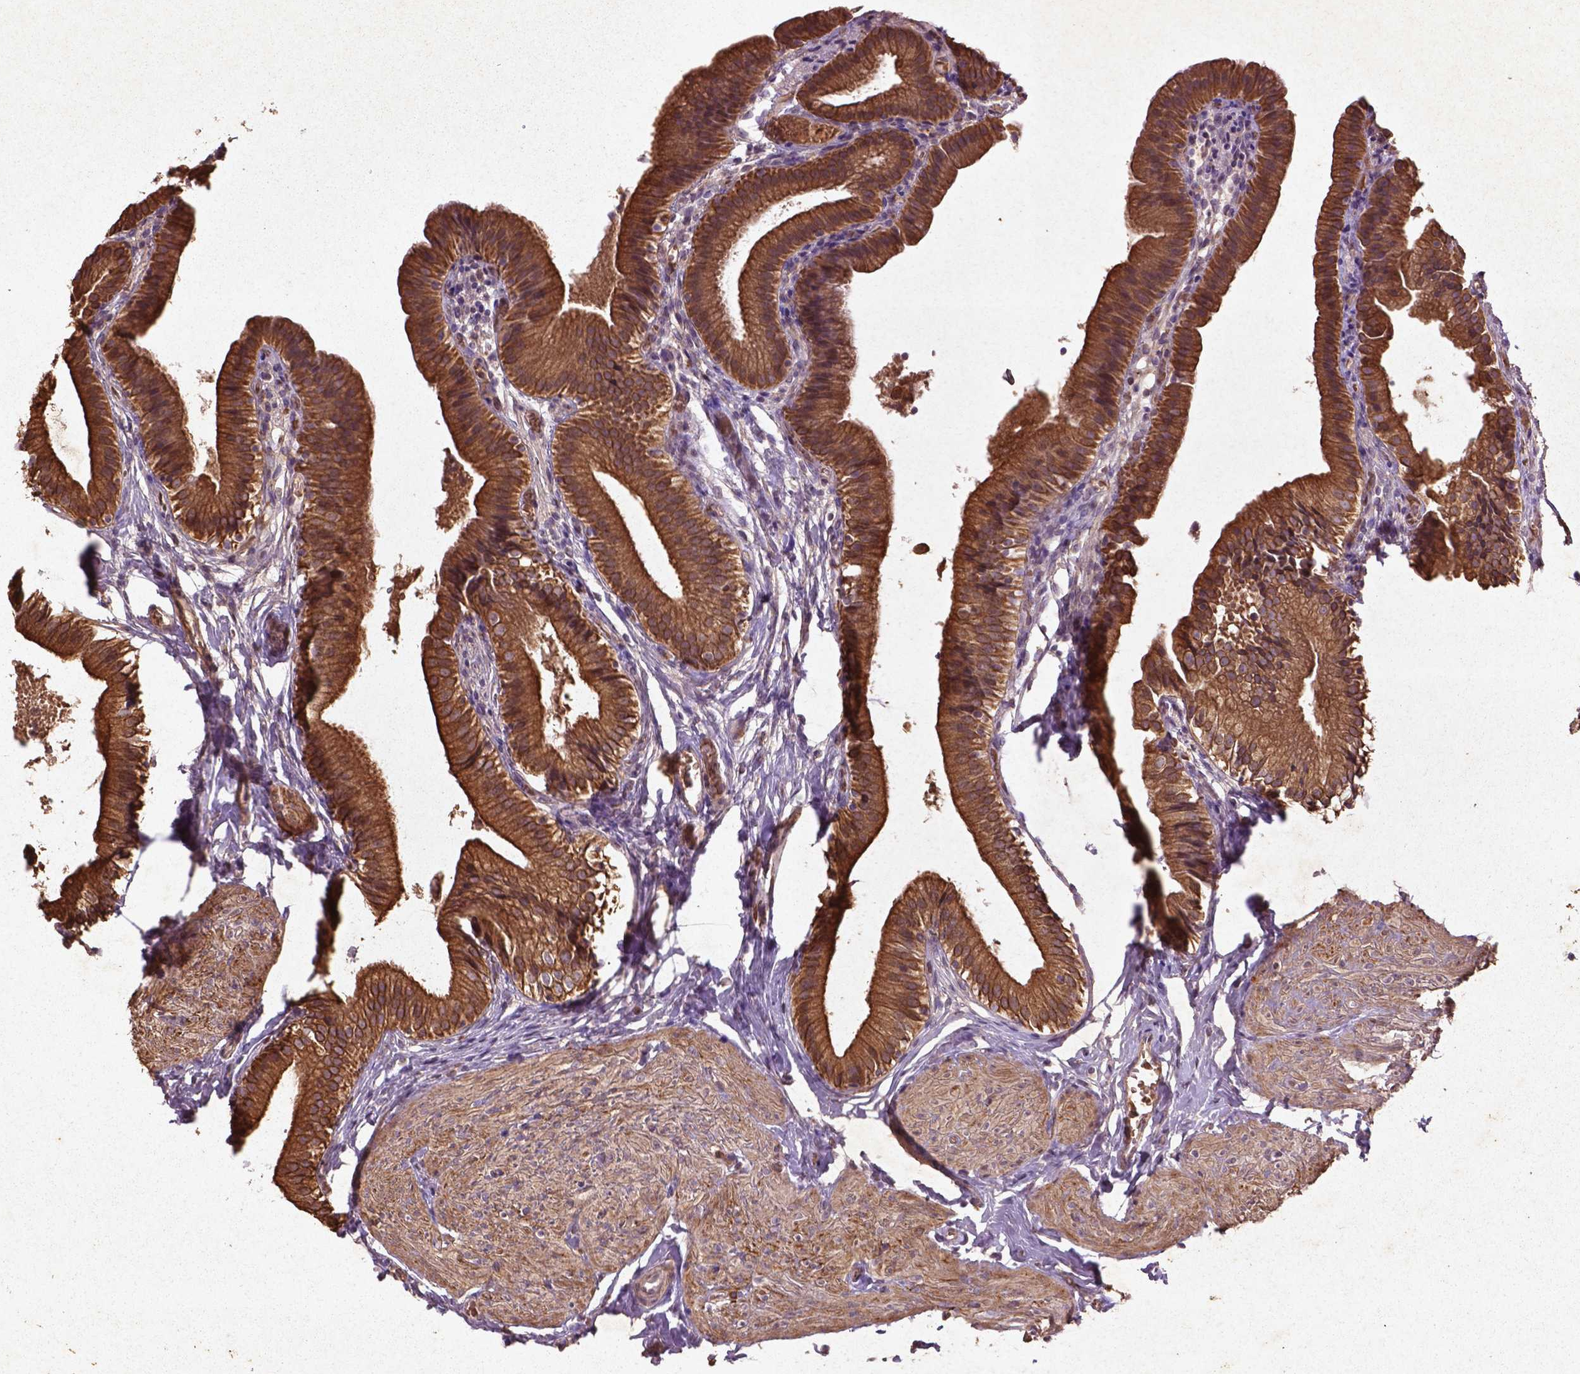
{"staining": {"intensity": "strong", "quantity": ">75%", "location": "cytoplasmic/membranous"}, "tissue": "gallbladder", "cell_type": "Glandular cells", "image_type": "normal", "snomed": [{"axis": "morphology", "description": "Normal tissue, NOS"}, {"axis": "topography", "description": "Gallbladder"}, {"axis": "topography", "description": "Peripheral nerve tissue"}], "caption": "Immunohistochemical staining of benign human gallbladder displays strong cytoplasmic/membranous protein staining in about >75% of glandular cells.", "gene": "COQ2", "patient": {"sex": "male", "age": 17}}